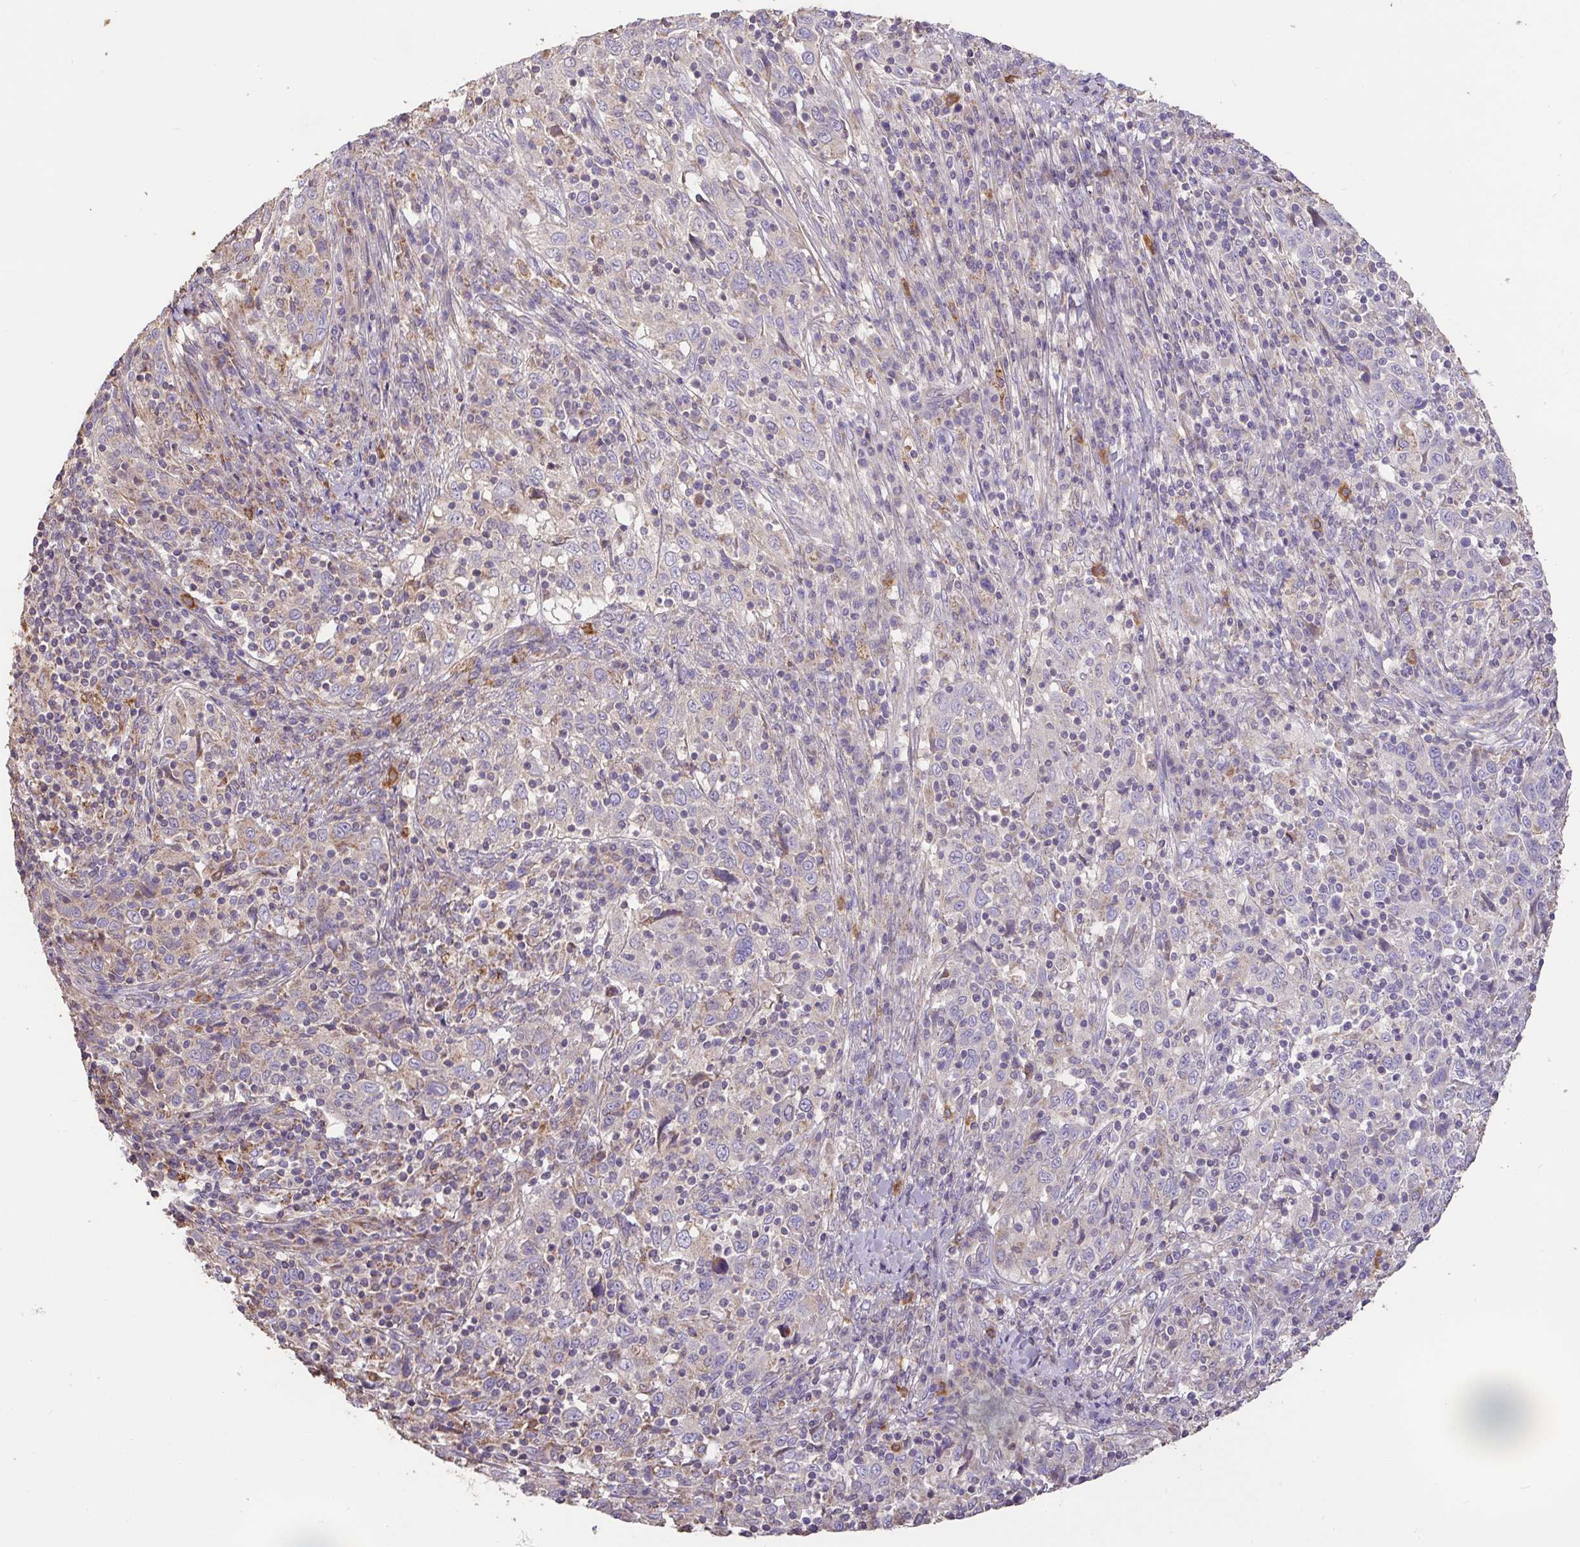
{"staining": {"intensity": "negative", "quantity": "none", "location": "none"}, "tissue": "cervical cancer", "cell_type": "Tumor cells", "image_type": "cancer", "snomed": [{"axis": "morphology", "description": "Squamous cell carcinoma, NOS"}, {"axis": "topography", "description": "Cervix"}], "caption": "This is a micrograph of immunohistochemistry staining of cervical cancer, which shows no expression in tumor cells. Nuclei are stained in blue.", "gene": "FCER1A", "patient": {"sex": "female", "age": 46}}